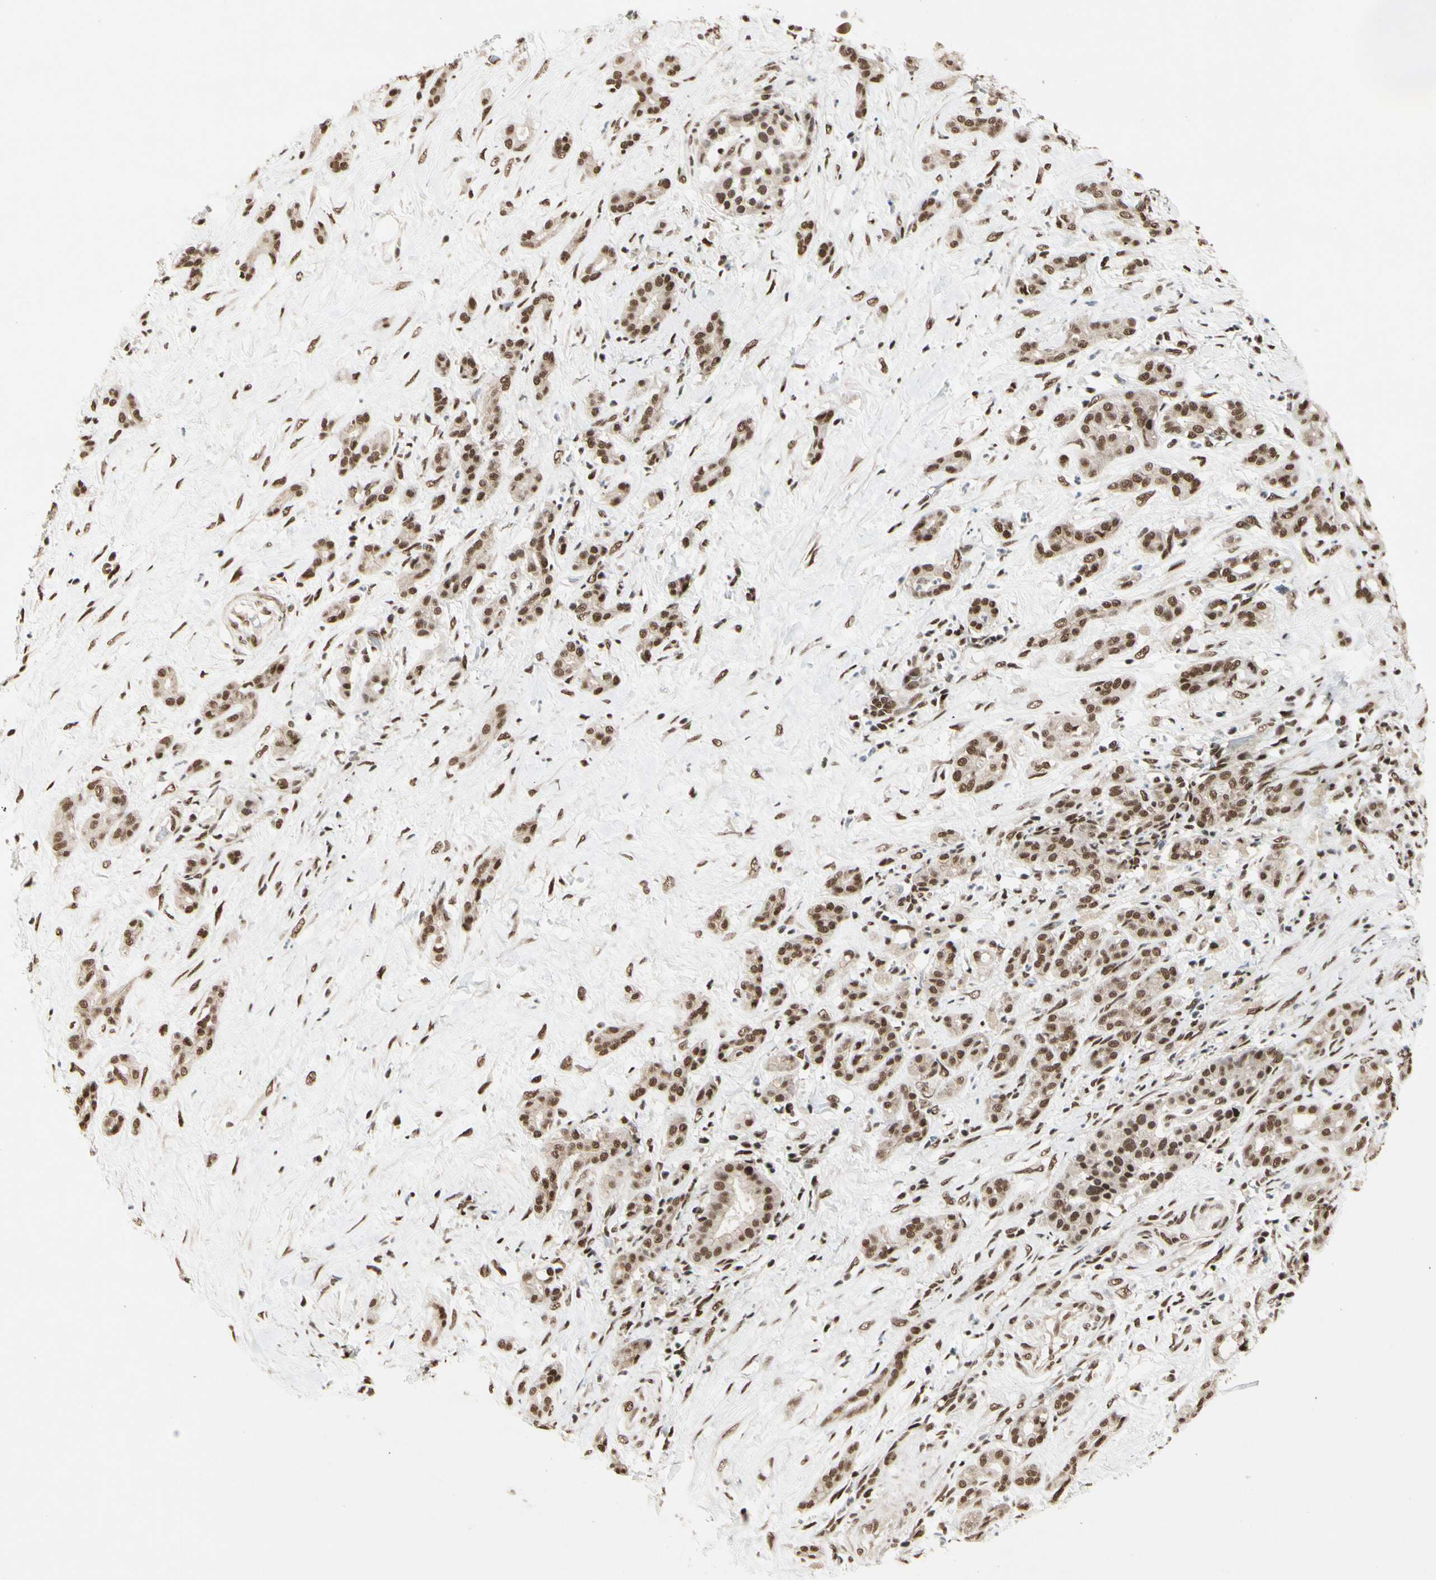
{"staining": {"intensity": "moderate", "quantity": ">75%", "location": "nuclear"}, "tissue": "pancreatic cancer", "cell_type": "Tumor cells", "image_type": "cancer", "snomed": [{"axis": "morphology", "description": "Adenocarcinoma, NOS"}, {"axis": "topography", "description": "Pancreas"}], "caption": "Pancreatic adenocarcinoma stained for a protein displays moderate nuclear positivity in tumor cells. (Brightfield microscopy of DAB IHC at high magnification).", "gene": "CHAMP1", "patient": {"sex": "male", "age": 41}}